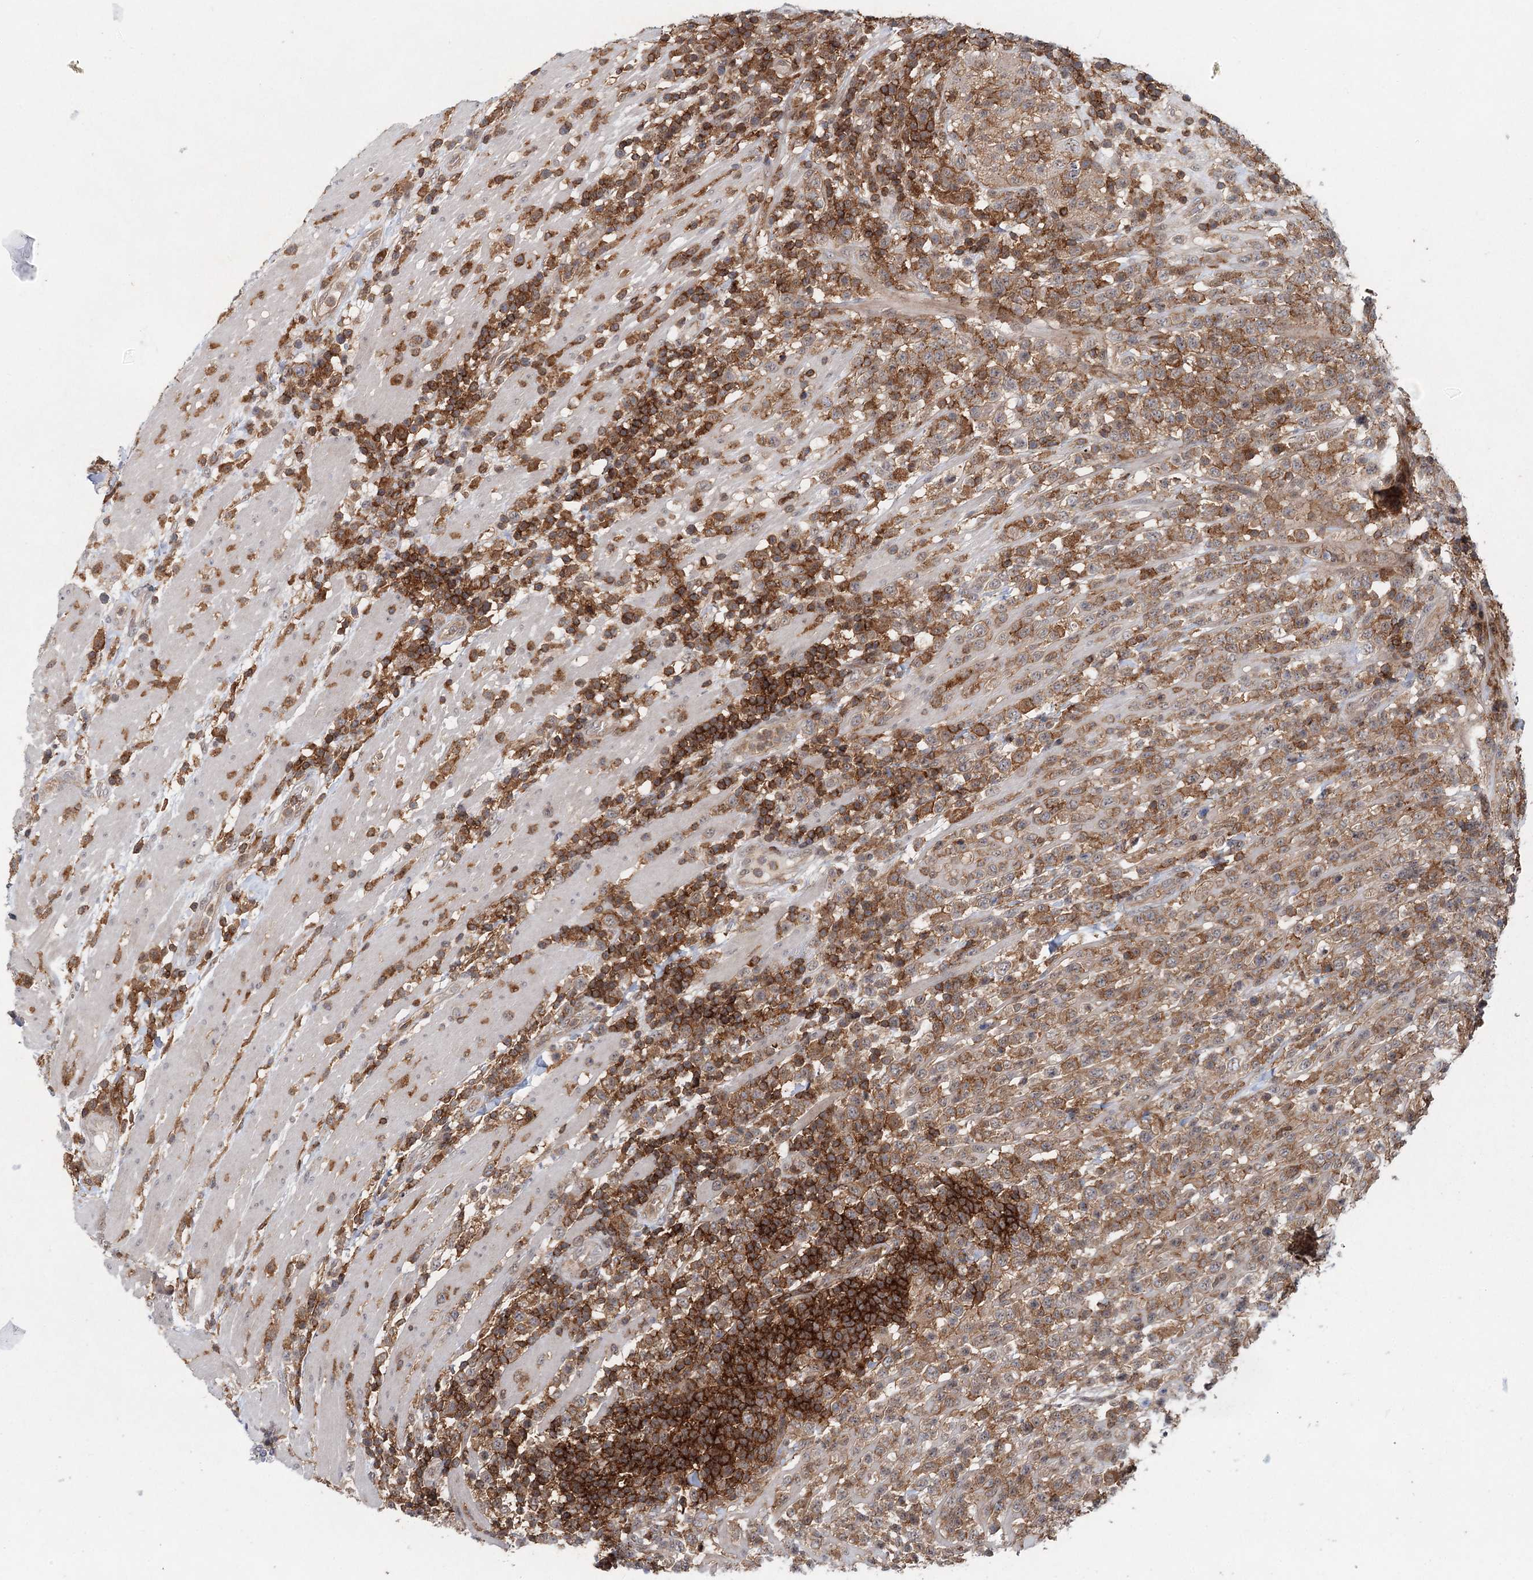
{"staining": {"intensity": "moderate", "quantity": ">75%", "location": "cytoplasmic/membranous"}, "tissue": "lymphoma", "cell_type": "Tumor cells", "image_type": "cancer", "snomed": [{"axis": "morphology", "description": "Malignant lymphoma, non-Hodgkin's type, High grade"}, {"axis": "topography", "description": "Colon"}], "caption": "Moderate cytoplasmic/membranous protein expression is appreciated in approximately >75% of tumor cells in lymphoma.", "gene": "CDC42SE2", "patient": {"sex": "female", "age": 53}}